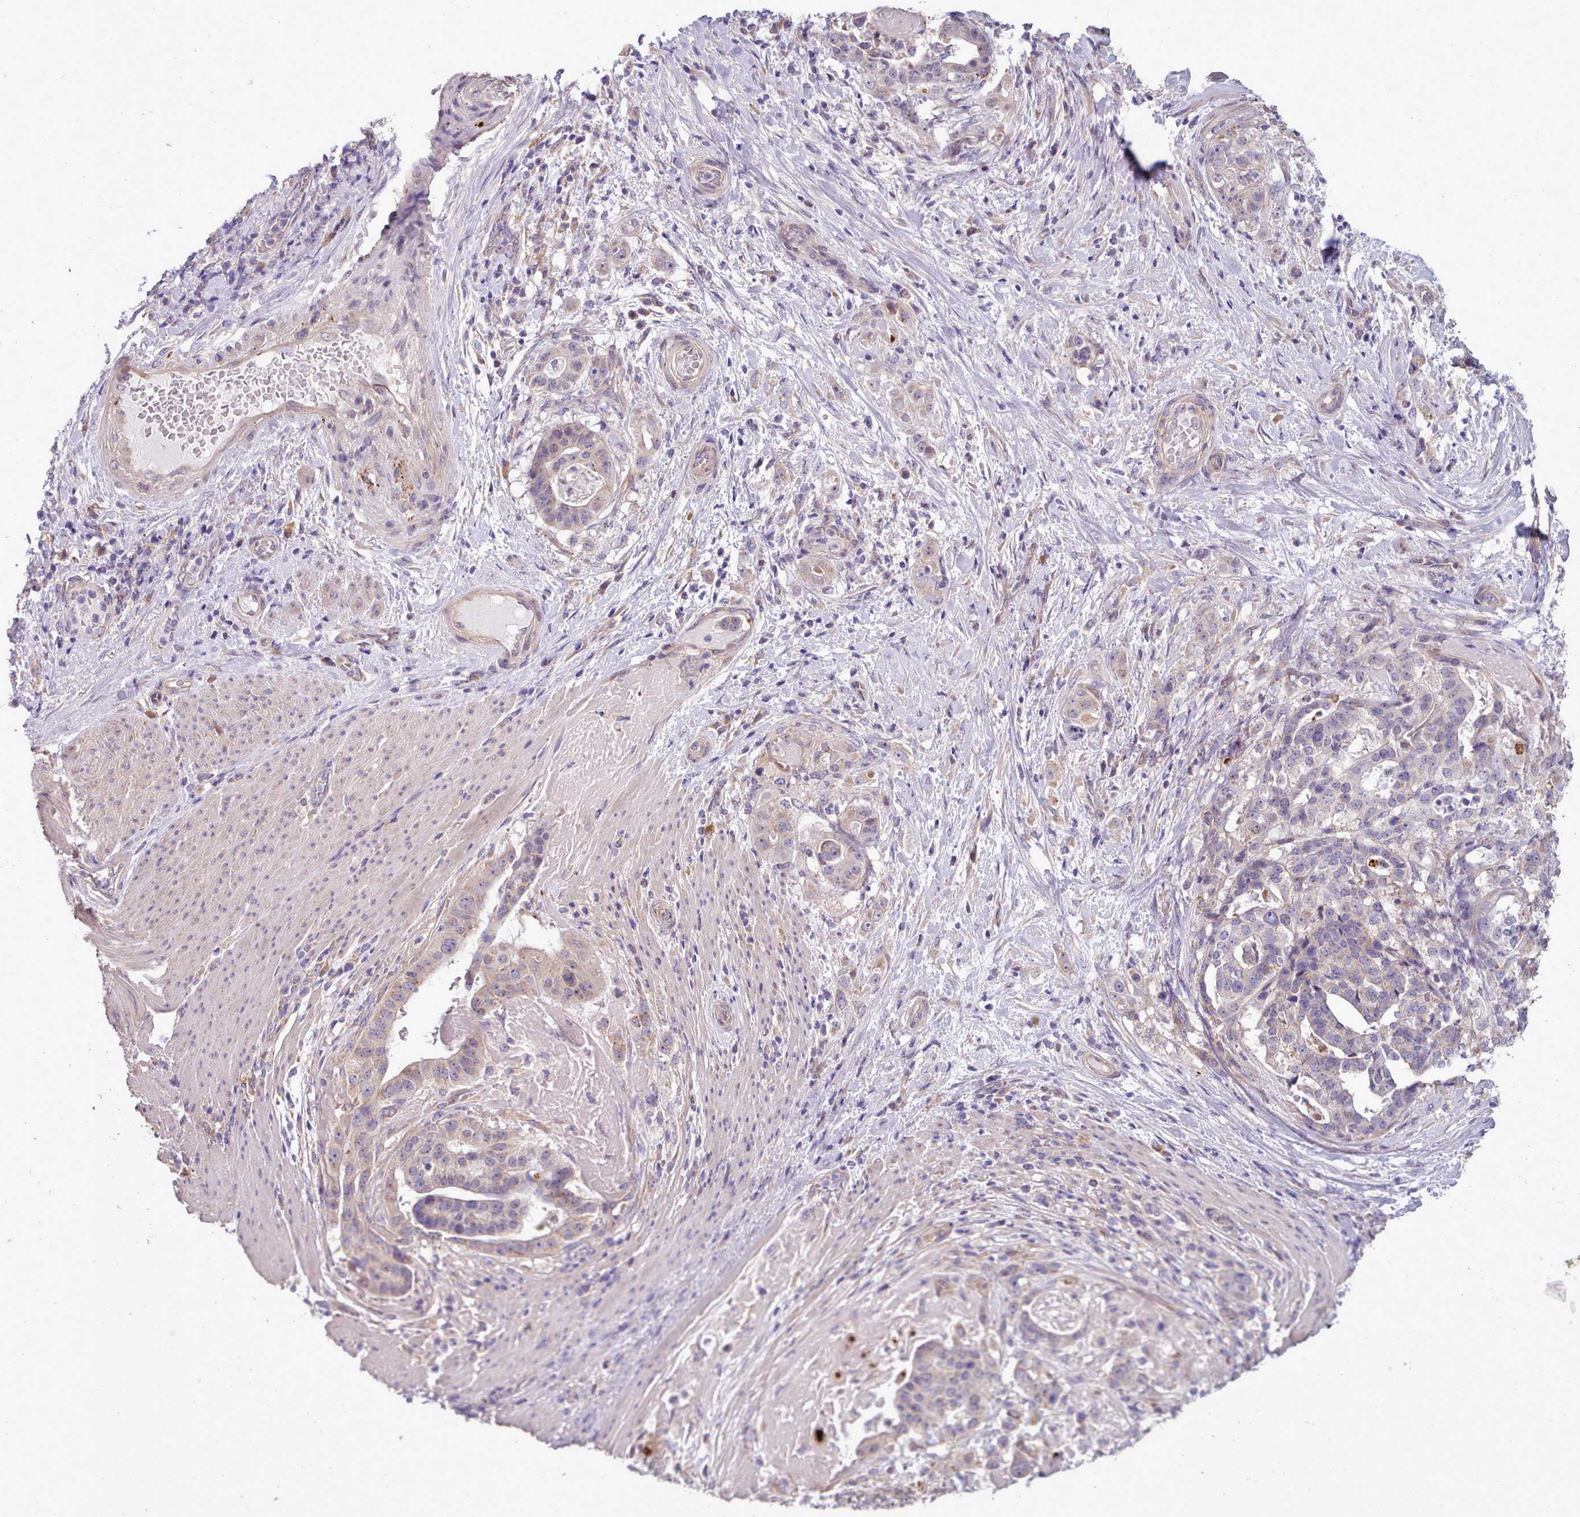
{"staining": {"intensity": "weak", "quantity": "<25%", "location": "cytoplasmic/membranous"}, "tissue": "stomach cancer", "cell_type": "Tumor cells", "image_type": "cancer", "snomed": [{"axis": "morphology", "description": "Adenocarcinoma, NOS"}, {"axis": "topography", "description": "Stomach"}], "caption": "Protein analysis of stomach cancer demonstrates no significant expression in tumor cells.", "gene": "DPF1", "patient": {"sex": "male", "age": 48}}